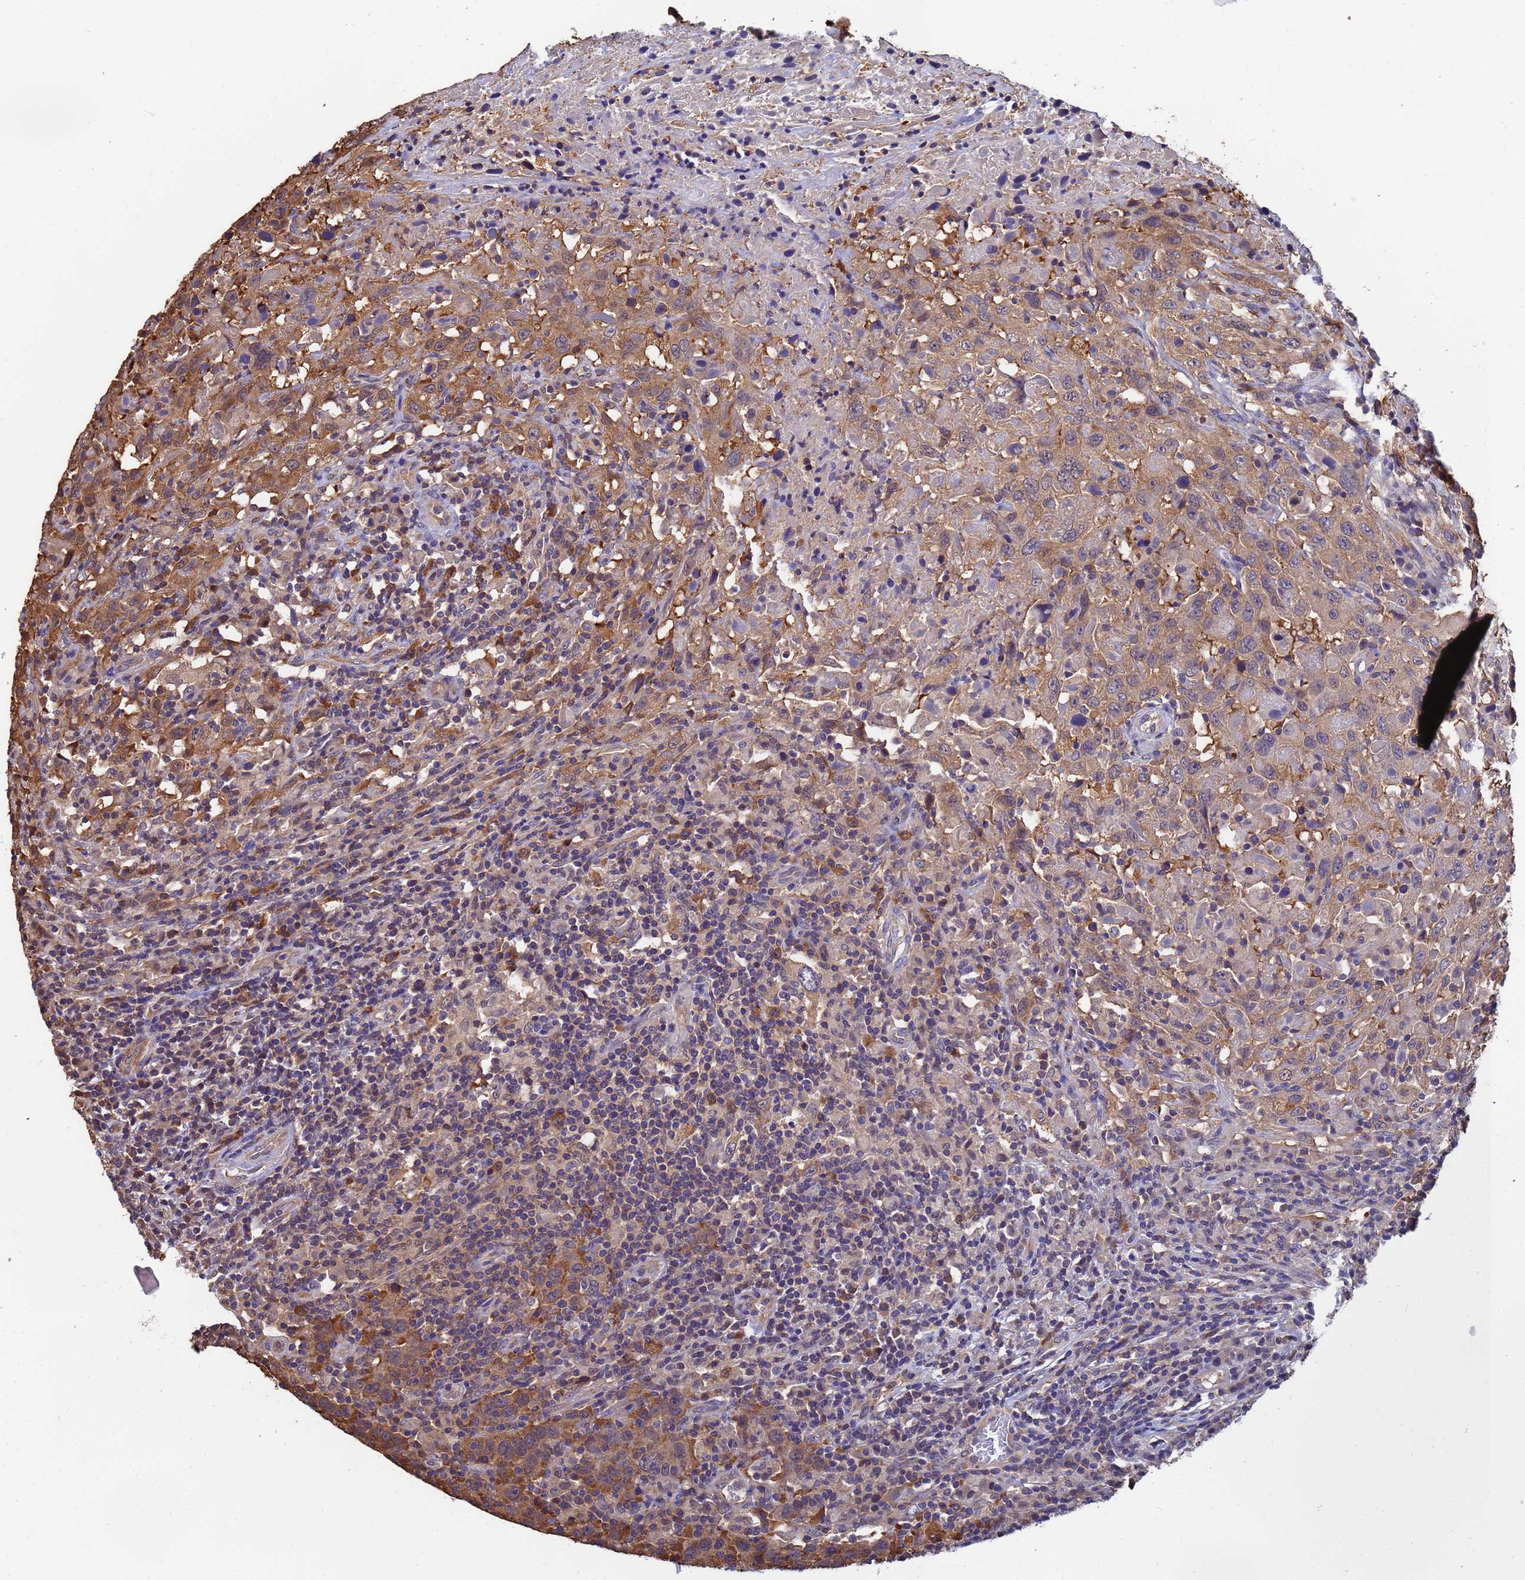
{"staining": {"intensity": "moderate", "quantity": ">75%", "location": "cytoplasmic/membranous"}, "tissue": "urothelial cancer", "cell_type": "Tumor cells", "image_type": "cancer", "snomed": [{"axis": "morphology", "description": "Urothelial carcinoma, High grade"}, {"axis": "topography", "description": "Urinary bladder"}], "caption": "DAB immunohistochemical staining of human high-grade urothelial carcinoma exhibits moderate cytoplasmic/membranous protein positivity in approximately >75% of tumor cells.", "gene": "FAM25A", "patient": {"sex": "male", "age": 61}}